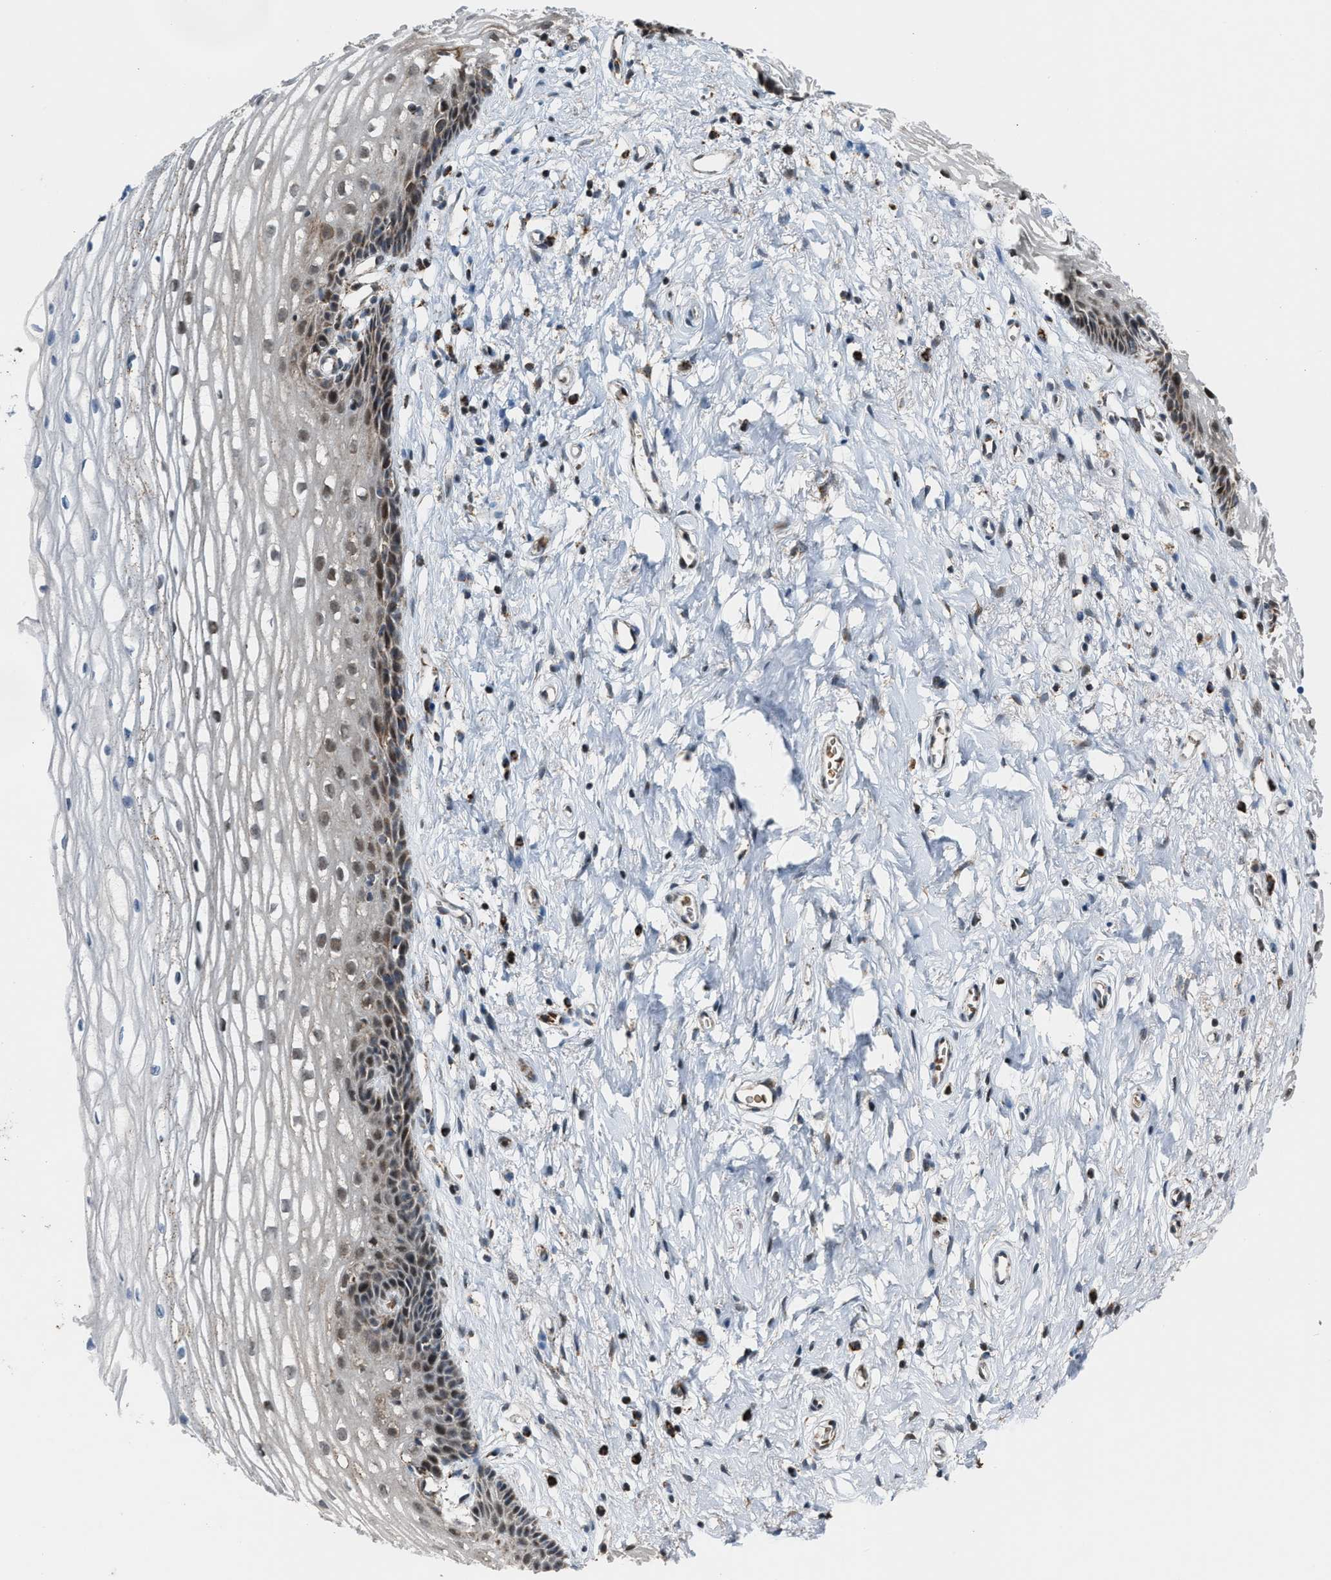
{"staining": {"intensity": "weak", "quantity": "<25%", "location": "cytoplasmic/membranous,nuclear"}, "tissue": "cervix", "cell_type": "Squamous epithelial cells", "image_type": "normal", "snomed": [{"axis": "morphology", "description": "Normal tissue, NOS"}, {"axis": "topography", "description": "Cervix"}], "caption": "High power microscopy micrograph of an immunohistochemistry (IHC) image of benign cervix, revealing no significant expression in squamous epithelial cells. Brightfield microscopy of immunohistochemistry stained with DAB (3,3'-diaminobenzidine) (brown) and hematoxylin (blue), captured at high magnification.", "gene": "CHN2", "patient": {"sex": "female", "age": 77}}